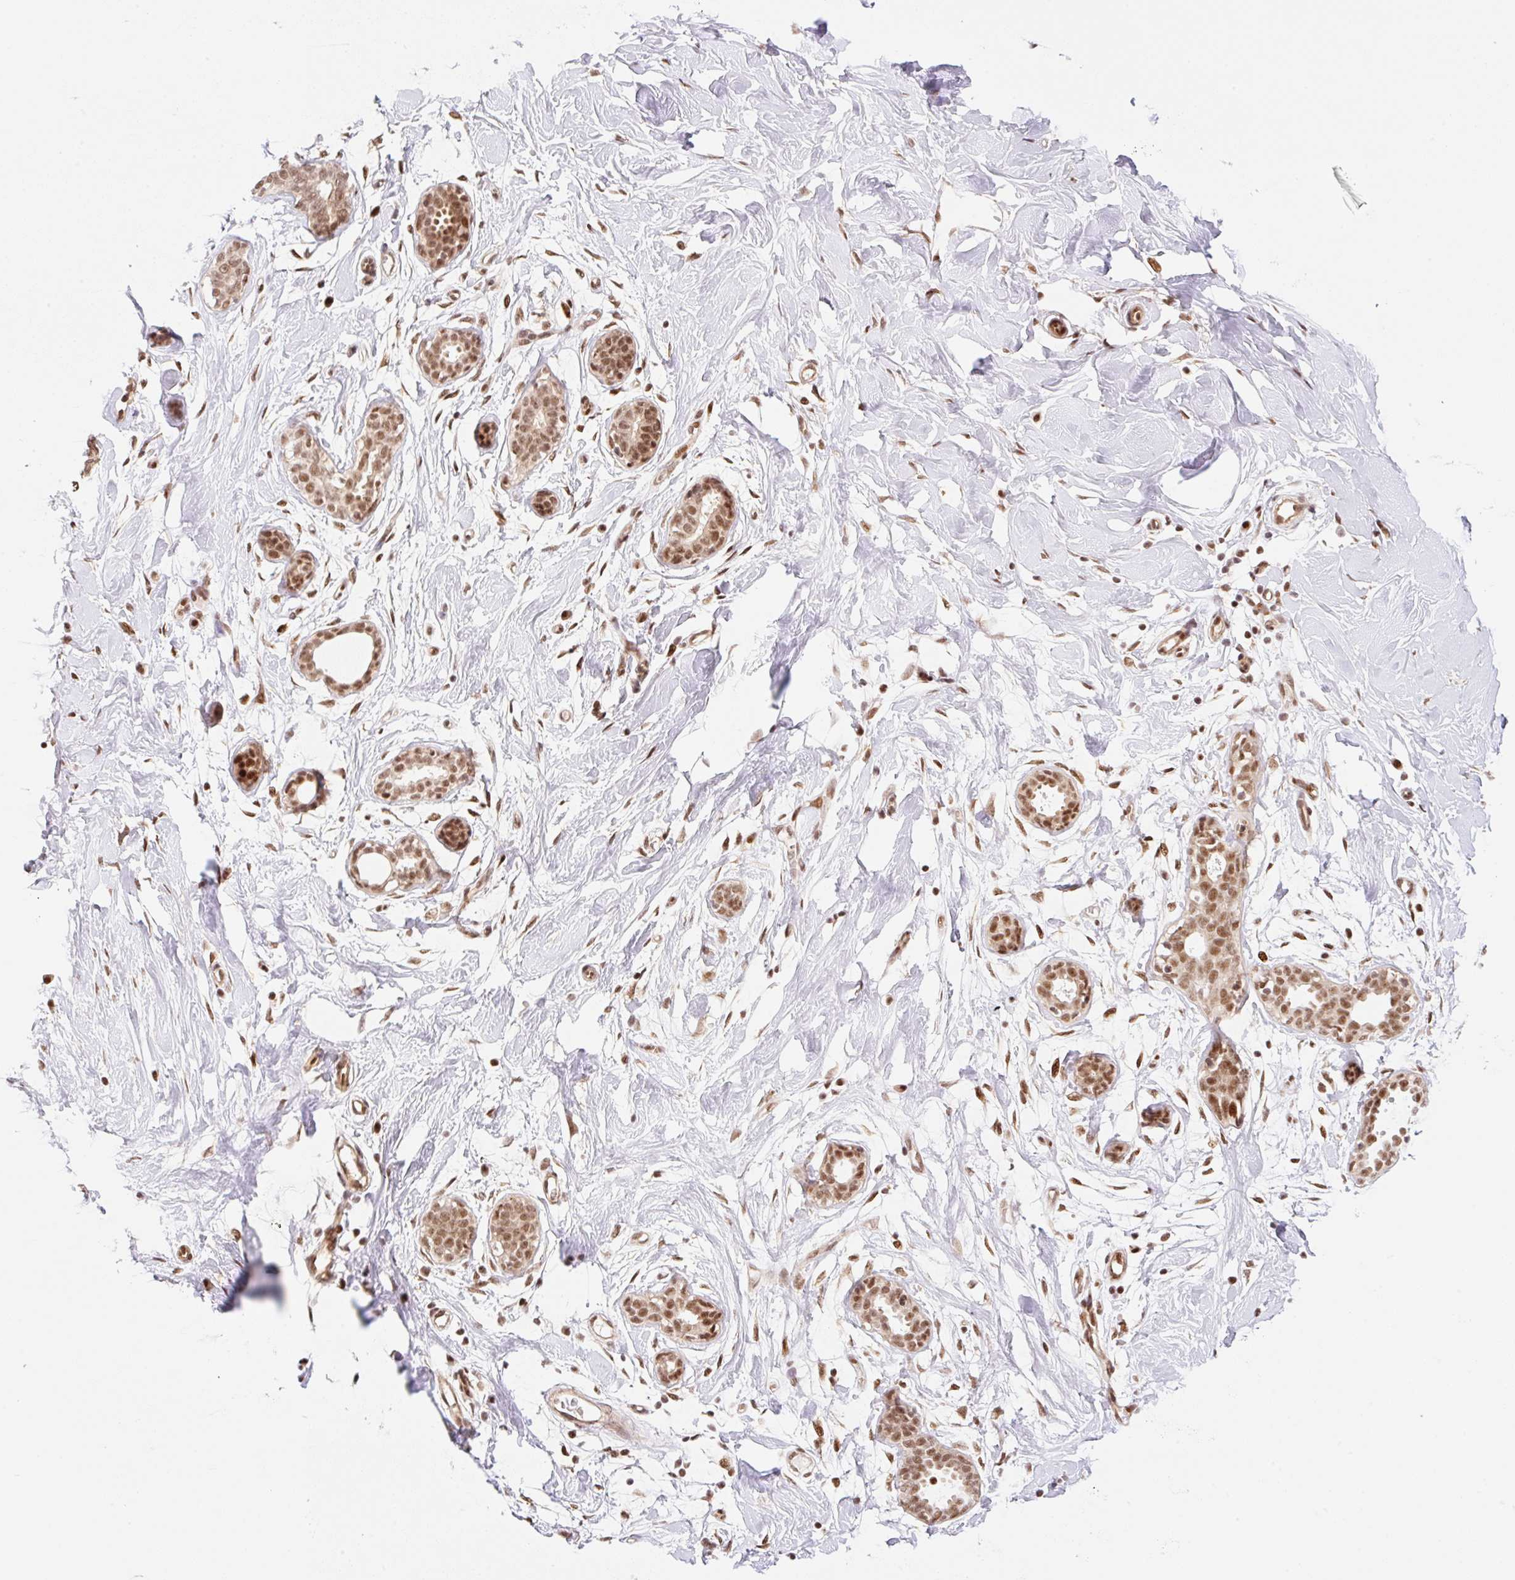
{"staining": {"intensity": "moderate", "quantity": ">75%", "location": "nuclear"}, "tissue": "breast", "cell_type": "Adipocytes", "image_type": "normal", "snomed": [{"axis": "morphology", "description": "Normal tissue, NOS"}, {"axis": "topography", "description": "Breast"}], "caption": "Adipocytes exhibit medium levels of moderate nuclear positivity in approximately >75% of cells in normal human breast. The staining was performed using DAB (3,3'-diaminobenzidine) to visualize the protein expression in brown, while the nuclei were stained in blue with hematoxylin (Magnification: 20x).", "gene": "INTS8", "patient": {"sex": "female", "age": 27}}